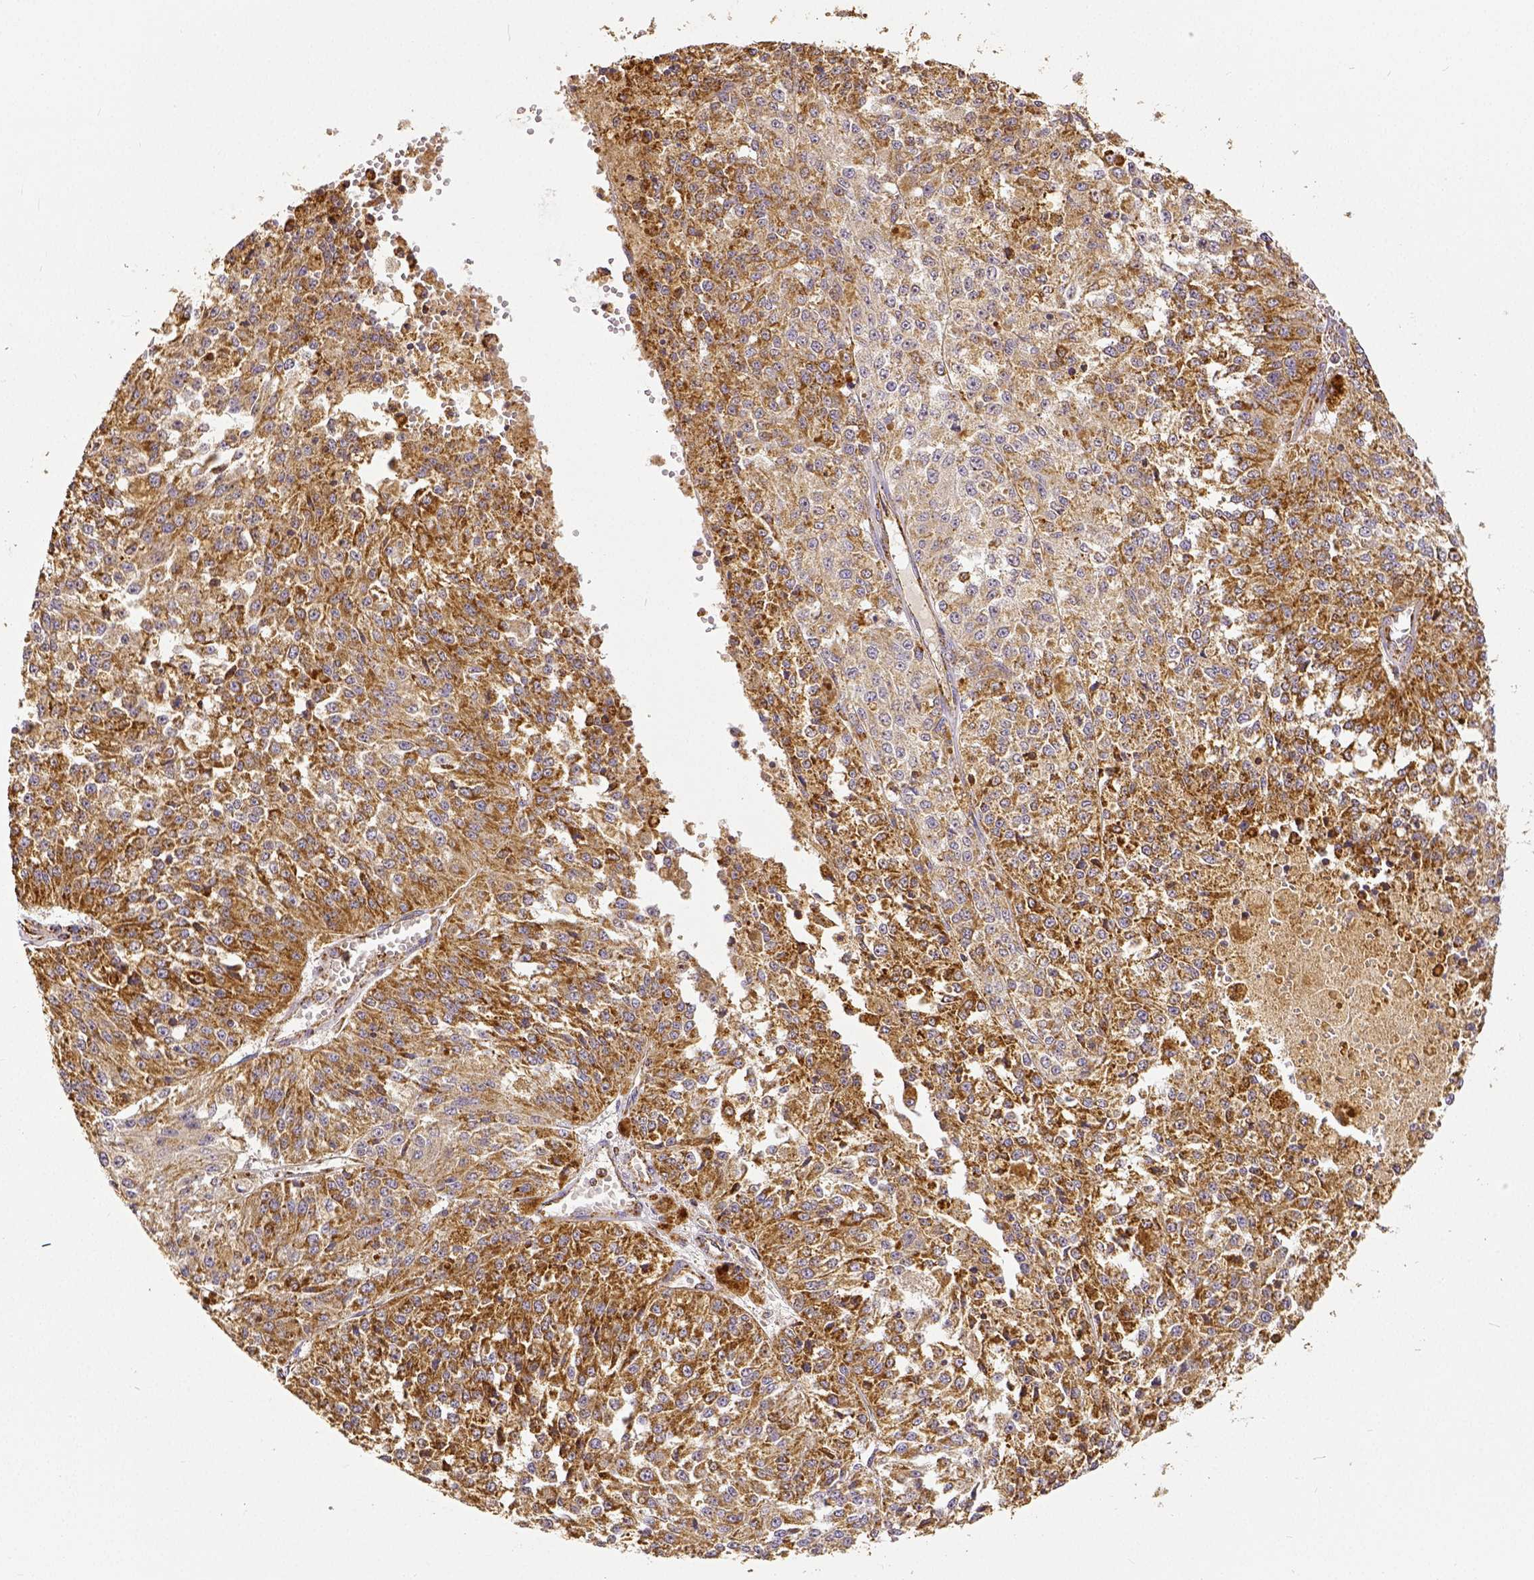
{"staining": {"intensity": "moderate", "quantity": ">75%", "location": "cytoplasmic/membranous"}, "tissue": "melanoma", "cell_type": "Tumor cells", "image_type": "cancer", "snomed": [{"axis": "morphology", "description": "Malignant melanoma, Metastatic site"}, {"axis": "topography", "description": "Lymph node"}], "caption": "A brown stain highlights moderate cytoplasmic/membranous positivity of a protein in human malignant melanoma (metastatic site) tumor cells. (IHC, brightfield microscopy, high magnification).", "gene": "SDHB", "patient": {"sex": "female", "age": 64}}